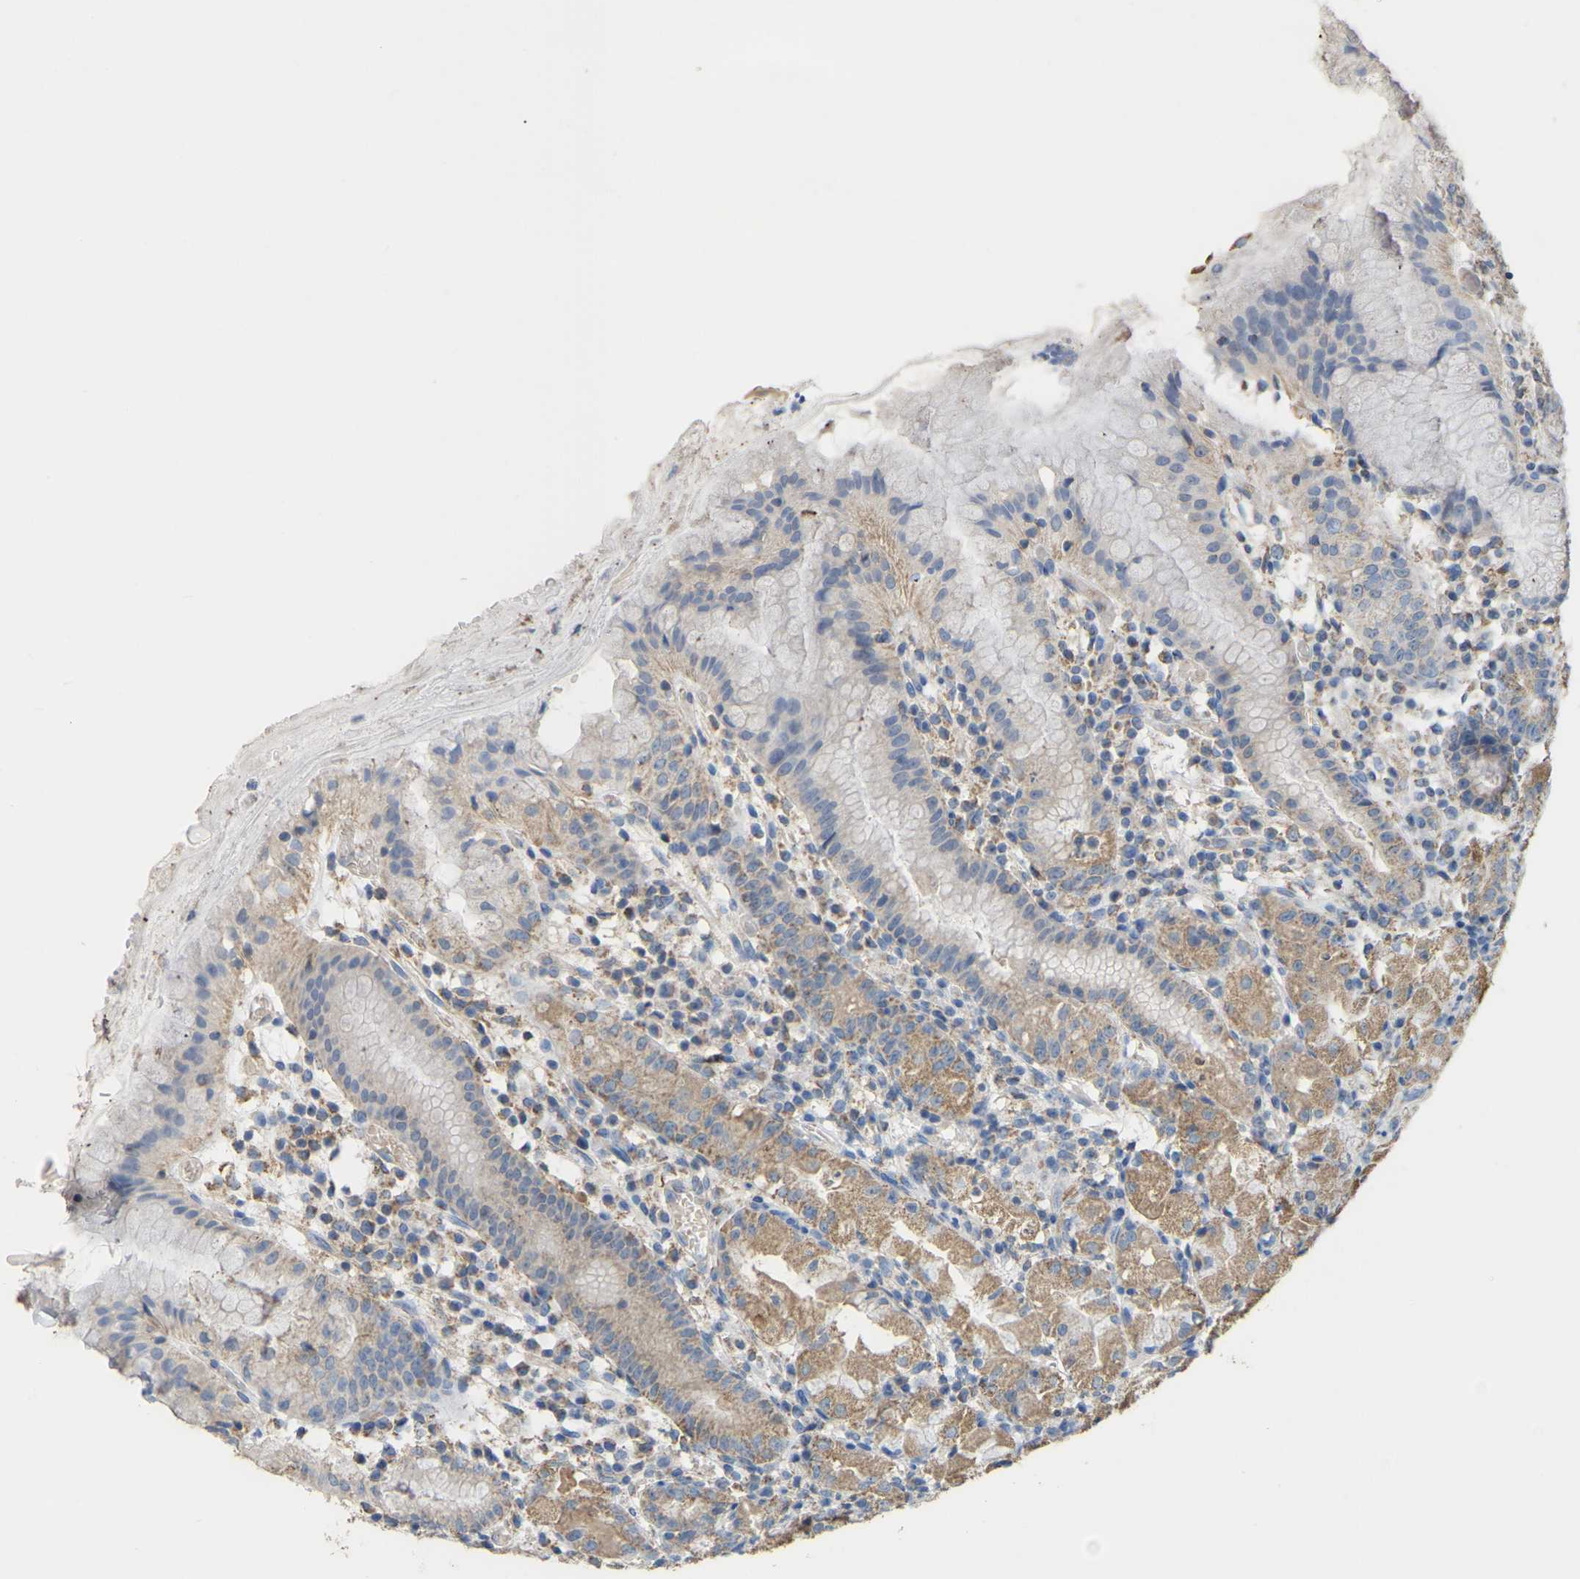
{"staining": {"intensity": "weak", "quantity": "25%-75%", "location": "cytoplasmic/membranous"}, "tissue": "stomach", "cell_type": "Glandular cells", "image_type": "normal", "snomed": [{"axis": "morphology", "description": "Normal tissue, NOS"}, {"axis": "topography", "description": "Stomach"}, {"axis": "topography", "description": "Stomach, lower"}], "caption": "Stomach stained with immunohistochemistry (IHC) shows weak cytoplasmic/membranous expression in about 25%-75% of glandular cells.", "gene": "SERPINB5", "patient": {"sex": "female", "age": 75}}